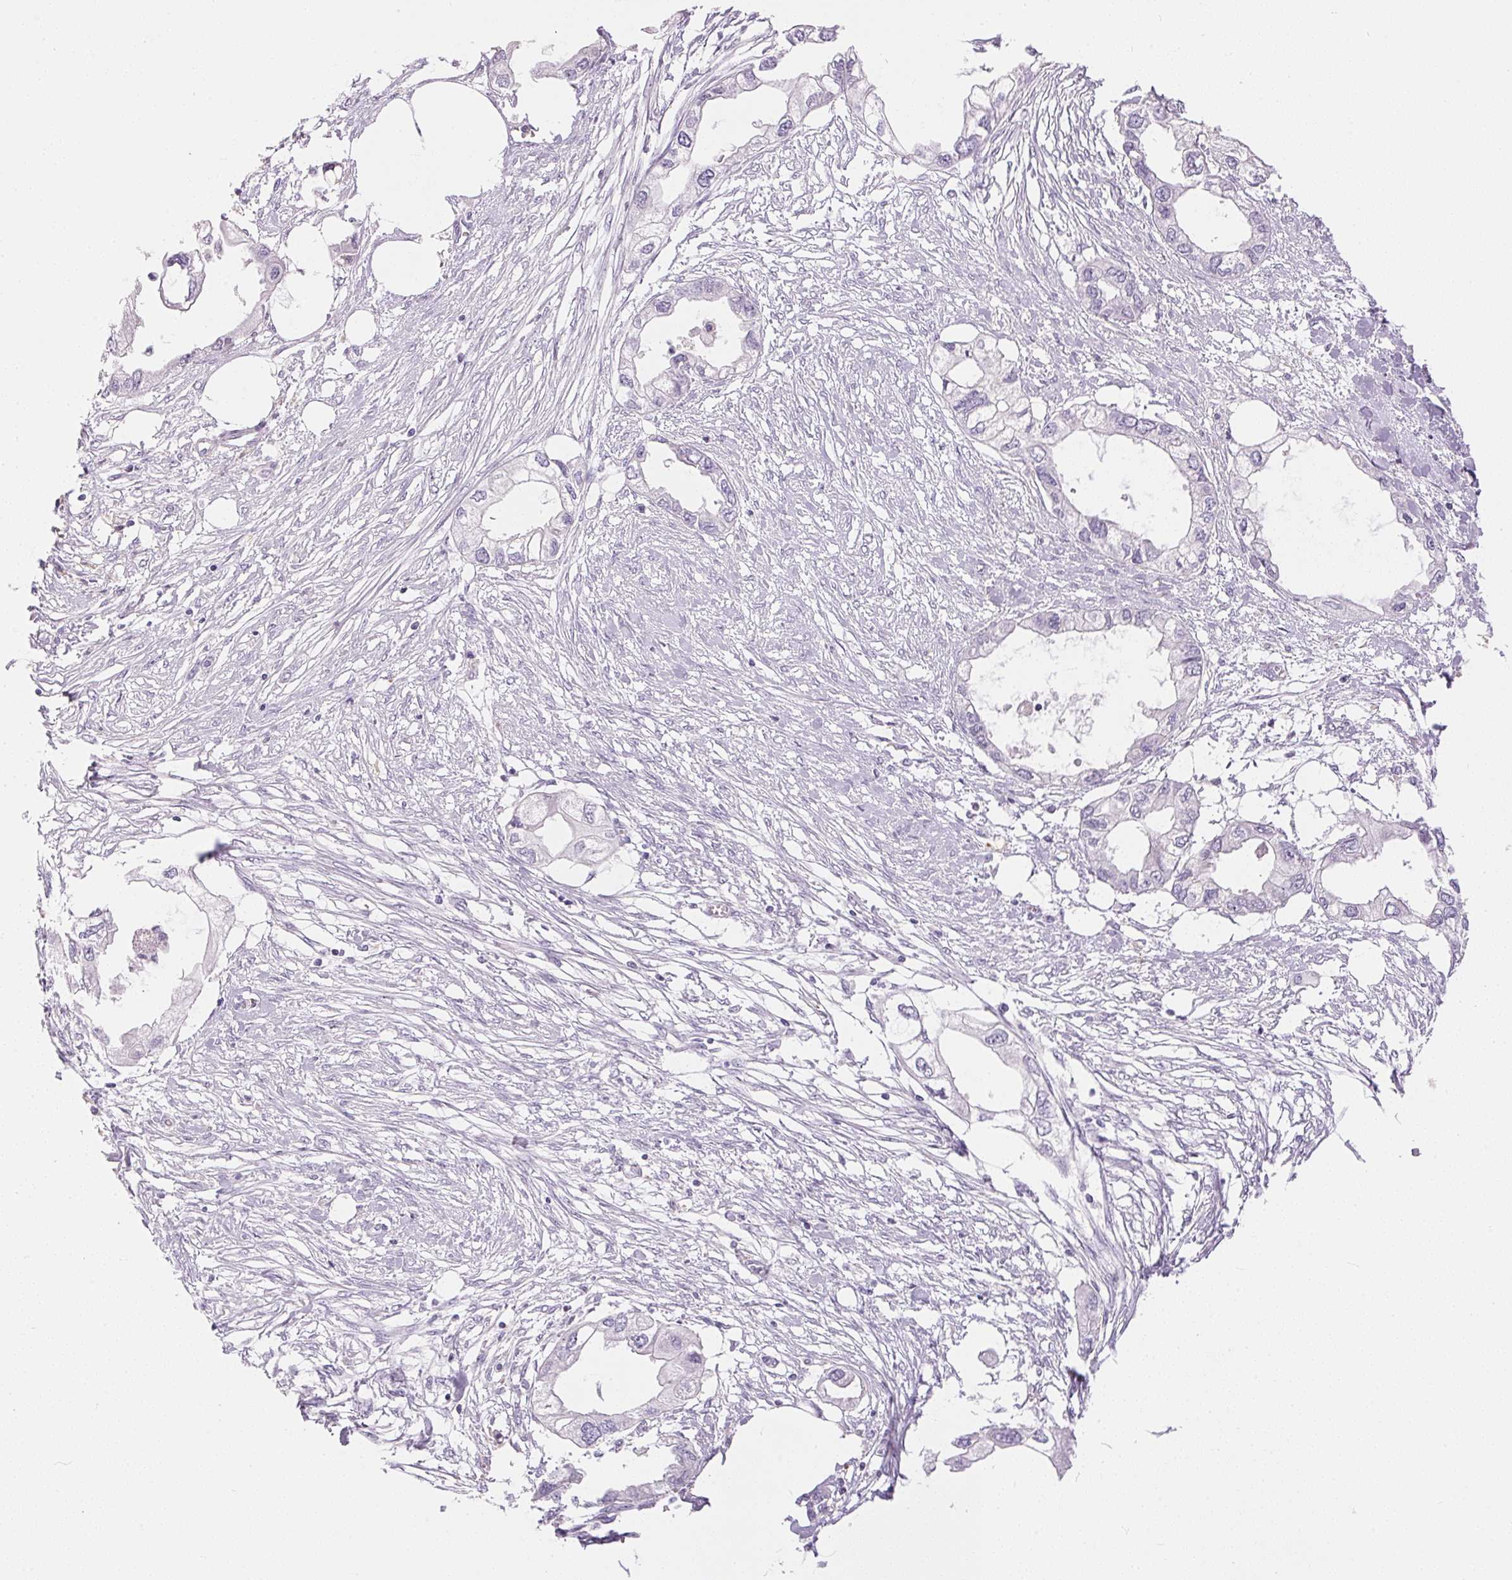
{"staining": {"intensity": "negative", "quantity": "none", "location": "none"}, "tissue": "endometrial cancer", "cell_type": "Tumor cells", "image_type": "cancer", "snomed": [{"axis": "morphology", "description": "Adenocarcinoma, NOS"}, {"axis": "morphology", "description": "Adenocarcinoma, metastatic, NOS"}, {"axis": "topography", "description": "Adipose tissue"}, {"axis": "topography", "description": "Endometrium"}], "caption": "Endometrial adenocarcinoma stained for a protein using immunohistochemistry (IHC) displays no expression tumor cells.", "gene": "PNLIPRP3", "patient": {"sex": "female", "age": 67}}